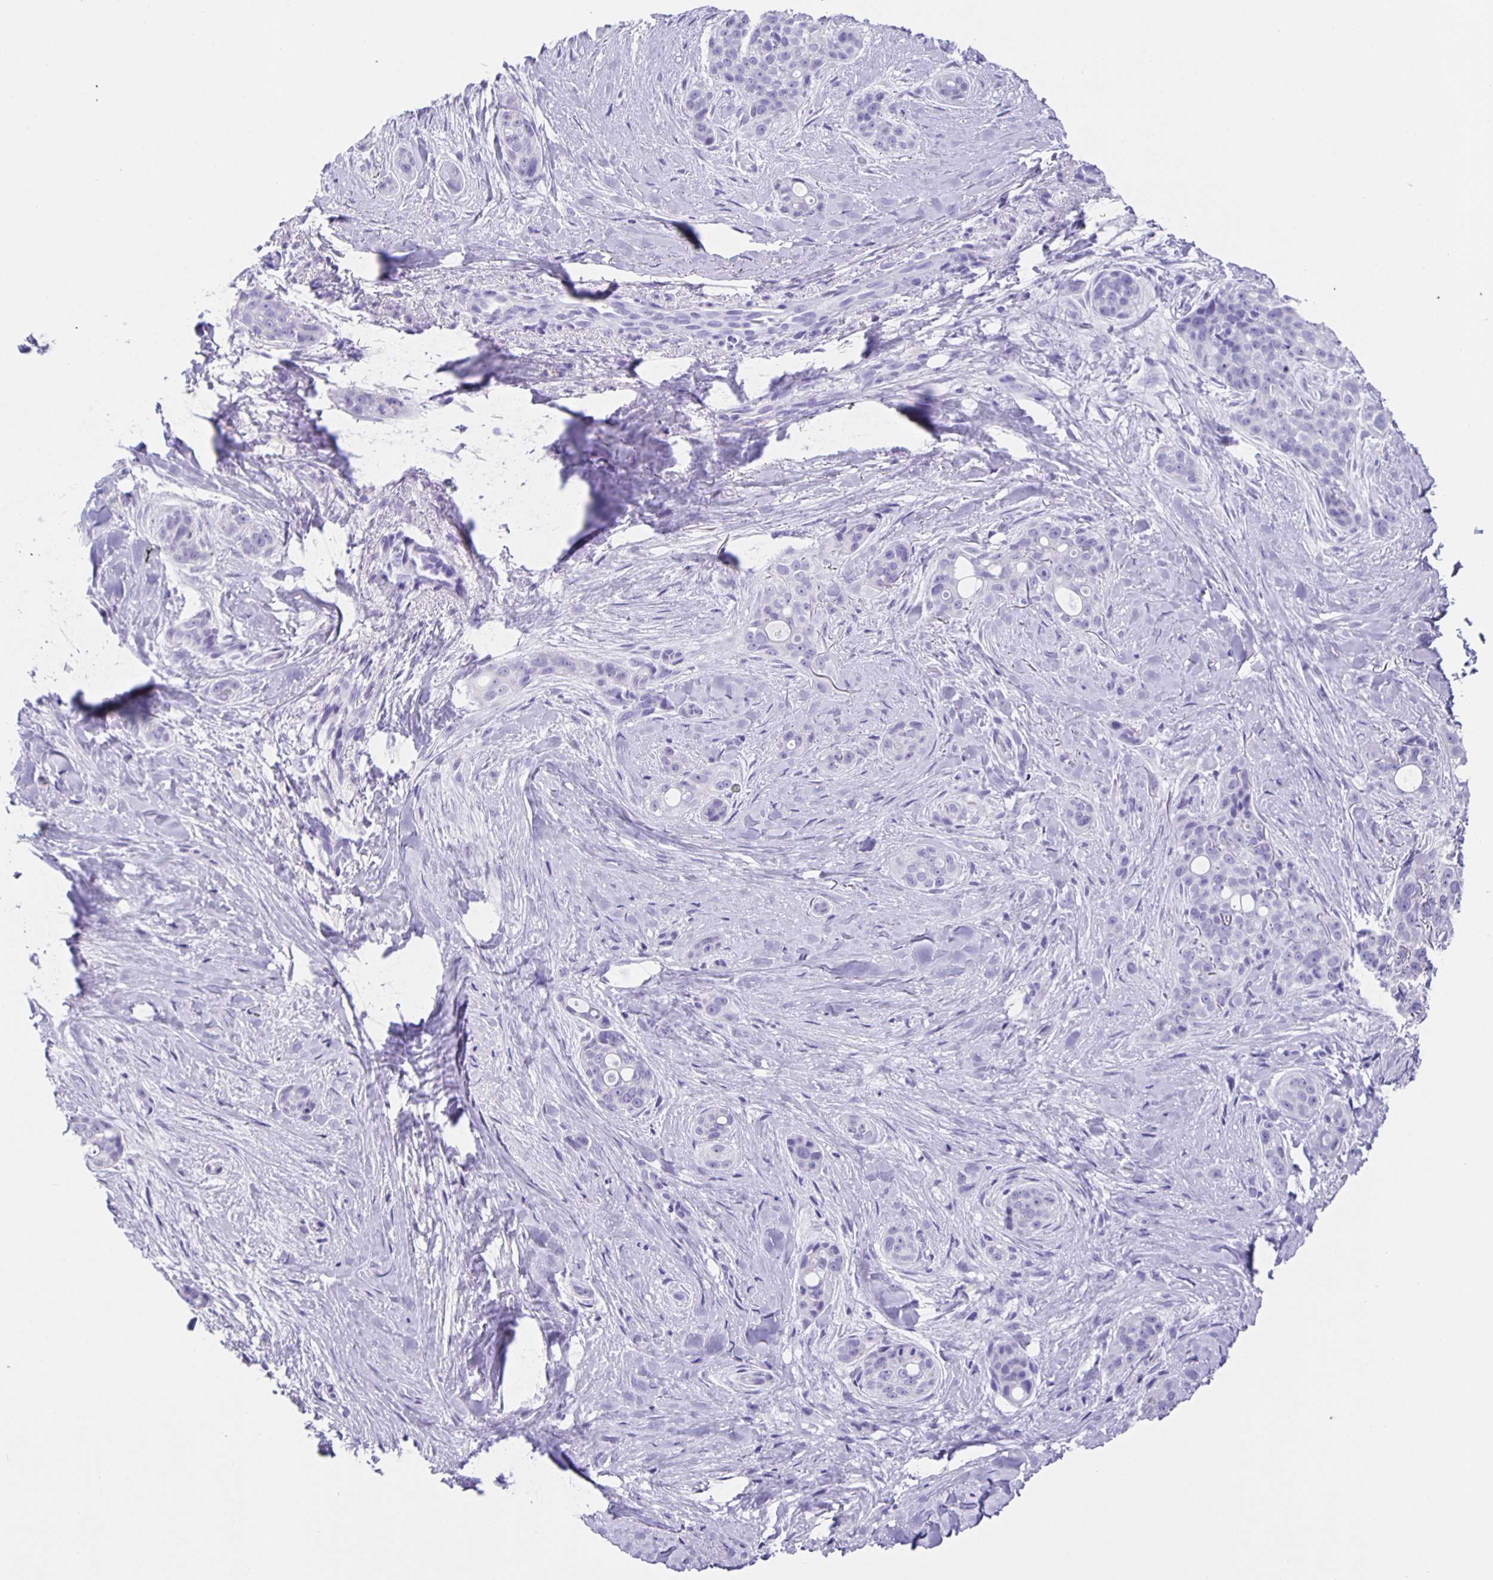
{"staining": {"intensity": "negative", "quantity": "none", "location": "none"}, "tissue": "skin cancer", "cell_type": "Tumor cells", "image_type": "cancer", "snomed": [{"axis": "morphology", "description": "Basal cell carcinoma"}, {"axis": "topography", "description": "Skin"}], "caption": "Micrograph shows no significant protein staining in tumor cells of skin cancer (basal cell carcinoma).", "gene": "GUCA2A", "patient": {"sex": "female", "age": 79}}